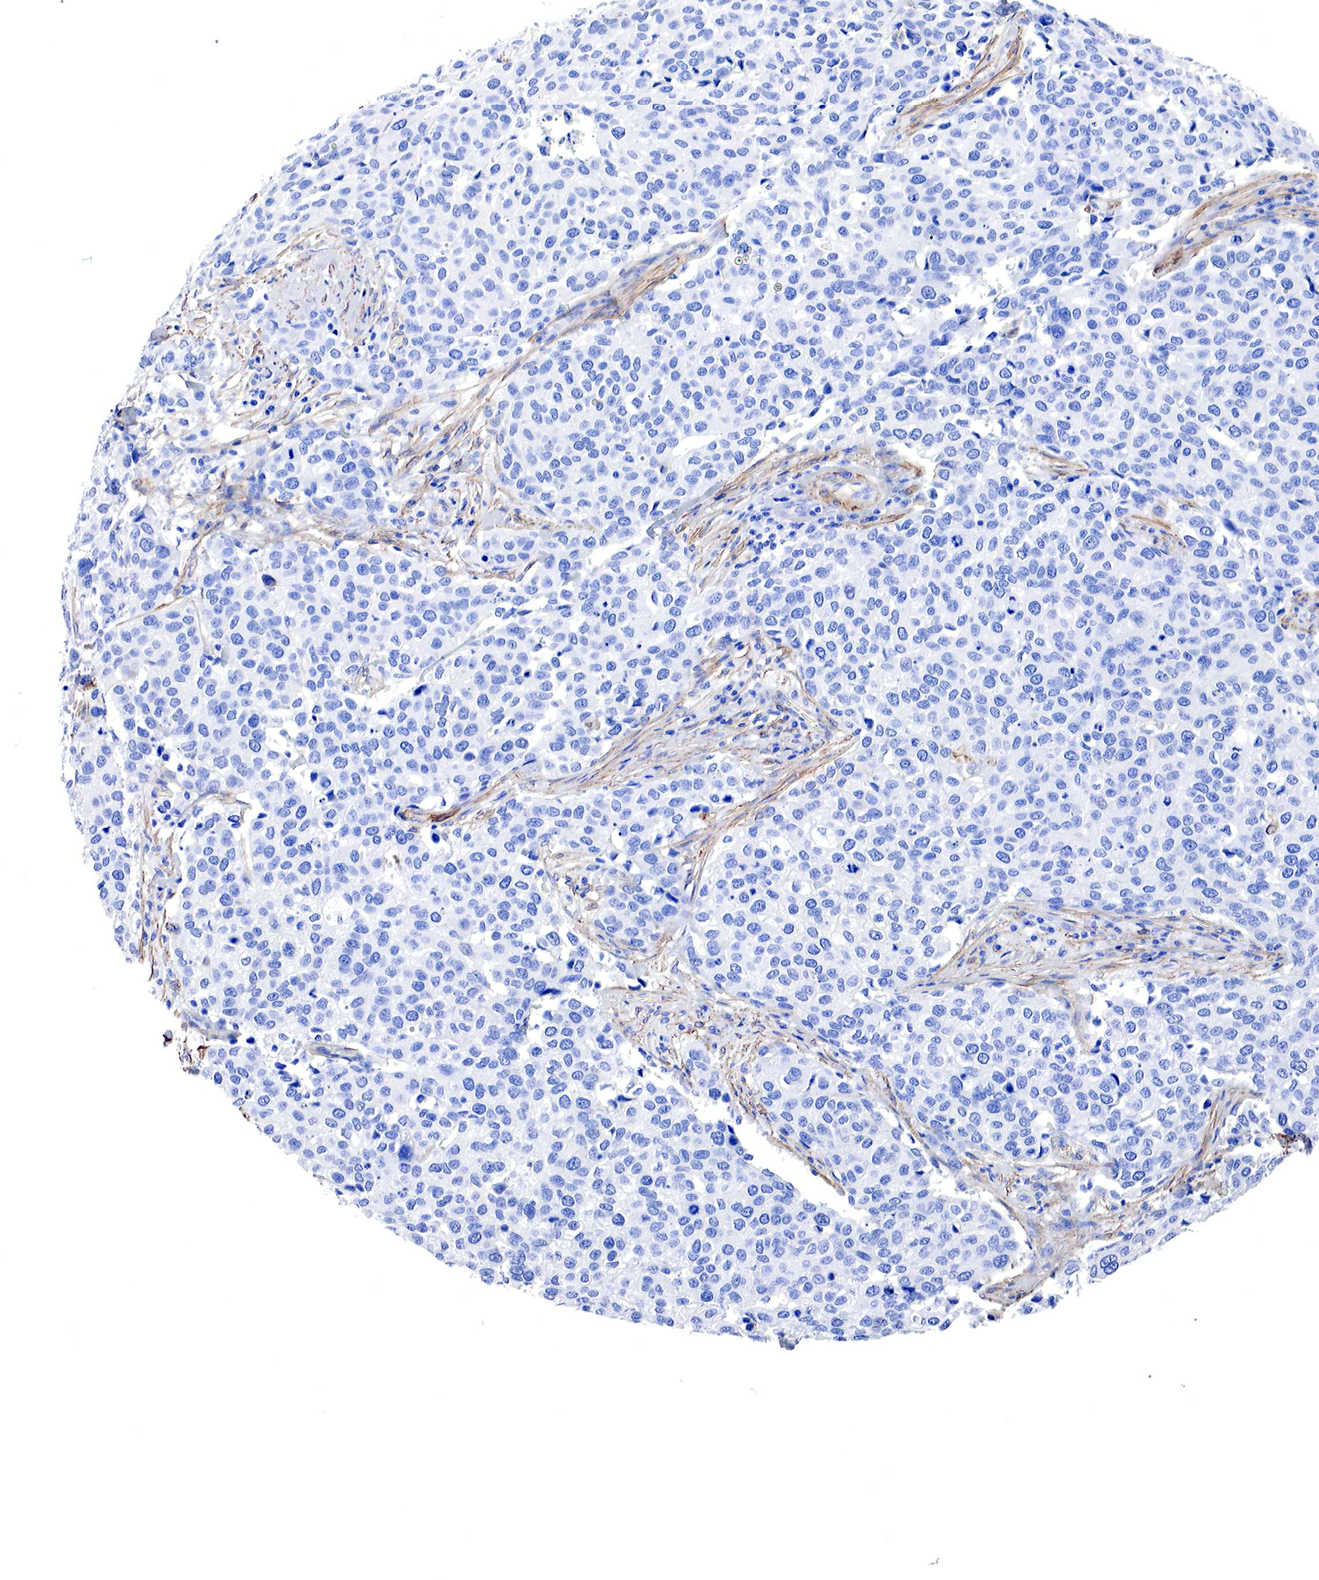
{"staining": {"intensity": "negative", "quantity": "none", "location": "none"}, "tissue": "cervical cancer", "cell_type": "Tumor cells", "image_type": "cancer", "snomed": [{"axis": "morphology", "description": "Squamous cell carcinoma, NOS"}, {"axis": "topography", "description": "Cervix"}], "caption": "Tumor cells are negative for protein expression in human squamous cell carcinoma (cervical).", "gene": "TPM1", "patient": {"sex": "female", "age": 54}}